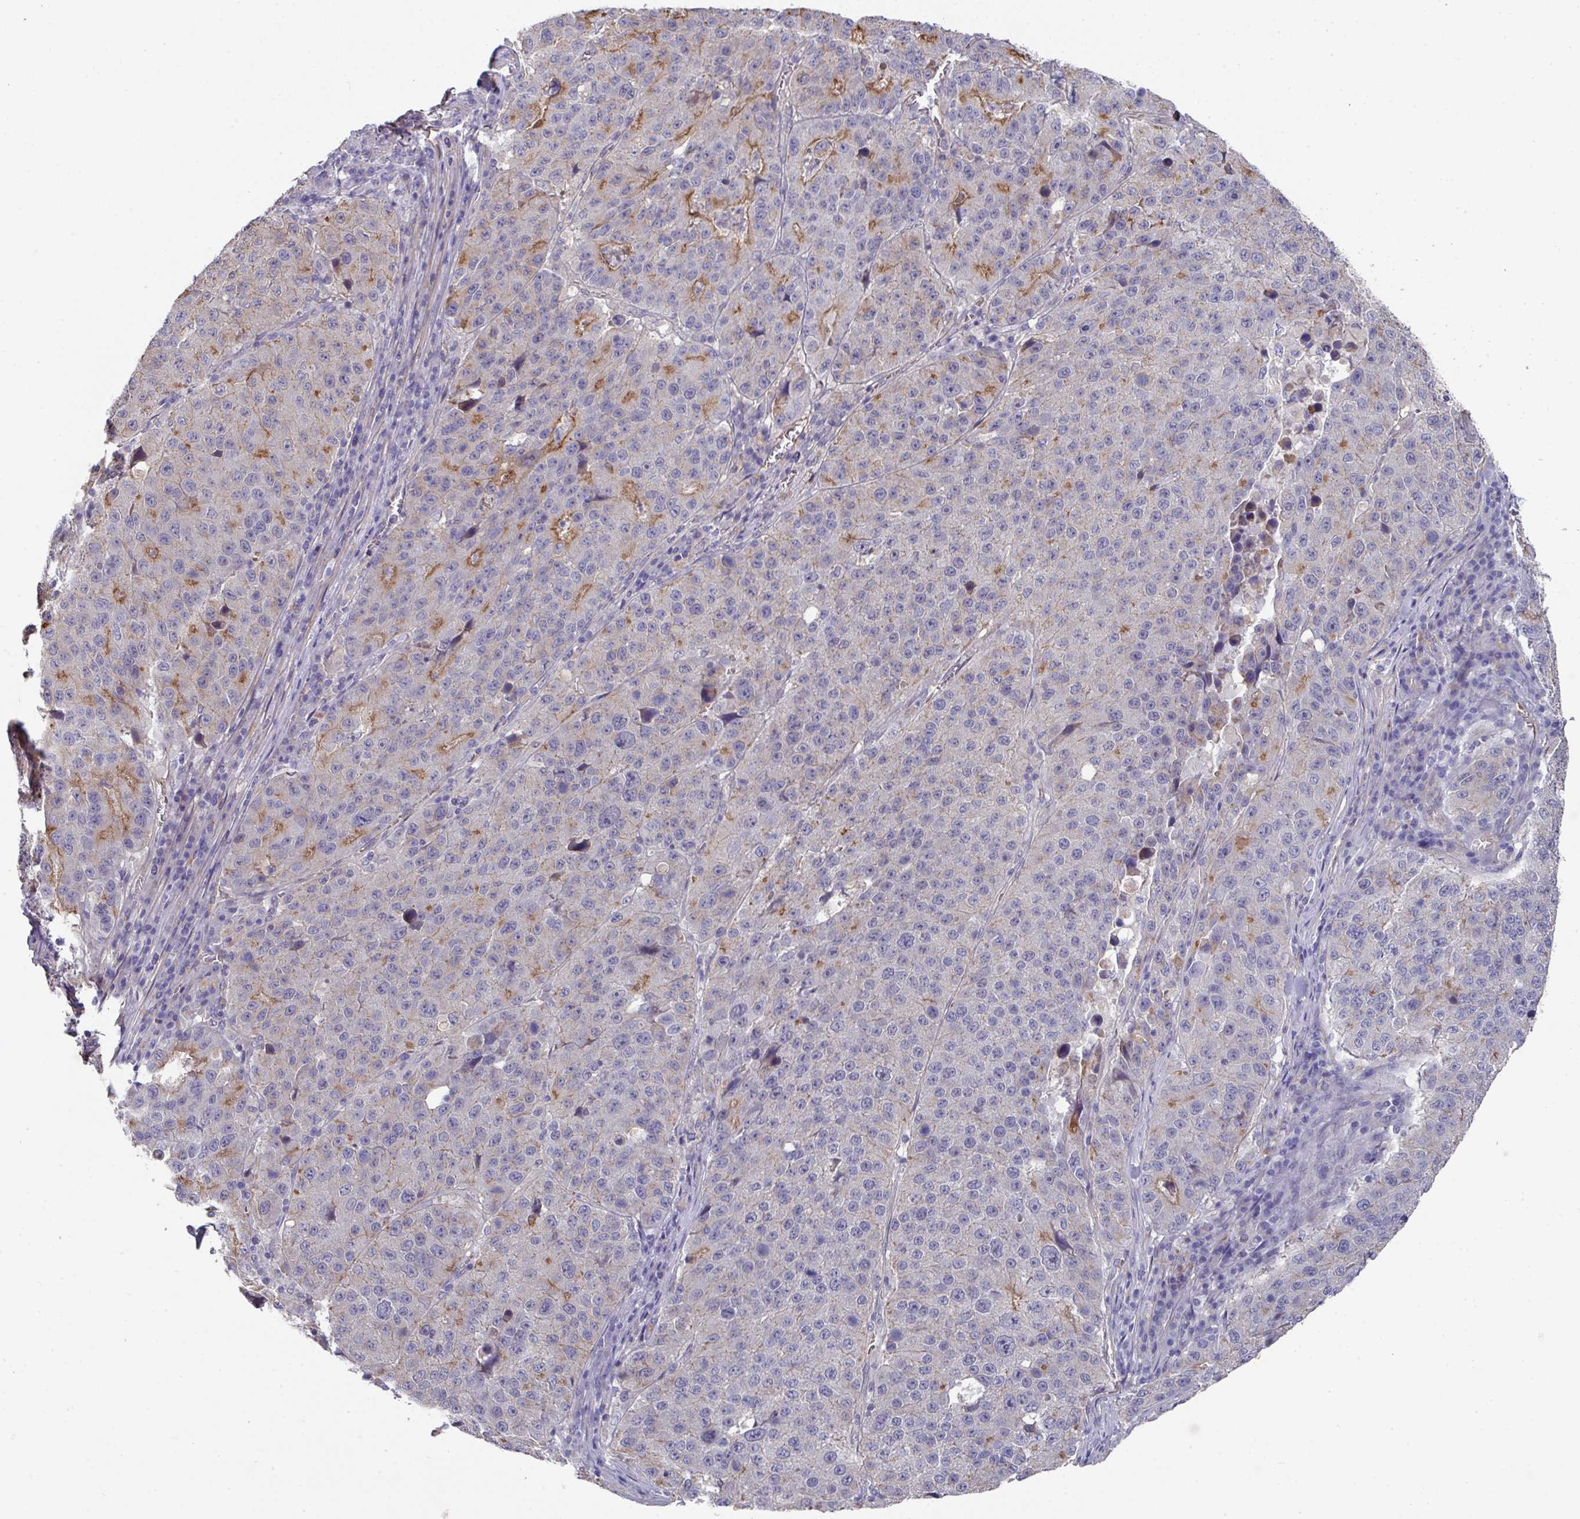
{"staining": {"intensity": "moderate", "quantity": "<25%", "location": "cytoplasmic/membranous"}, "tissue": "stomach cancer", "cell_type": "Tumor cells", "image_type": "cancer", "snomed": [{"axis": "morphology", "description": "Adenocarcinoma, NOS"}, {"axis": "topography", "description": "Stomach"}], "caption": "IHC of stomach cancer (adenocarcinoma) demonstrates low levels of moderate cytoplasmic/membranous staining in approximately <25% of tumor cells. The staining was performed using DAB (3,3'-diaminobenzidine) to visualize the protein expression in brown, while the nuclei were stained in blue with hematoxylin (Magnification: 20x).", "gene": "PRR5", "patient": {"sex": "male", "age": 71}}